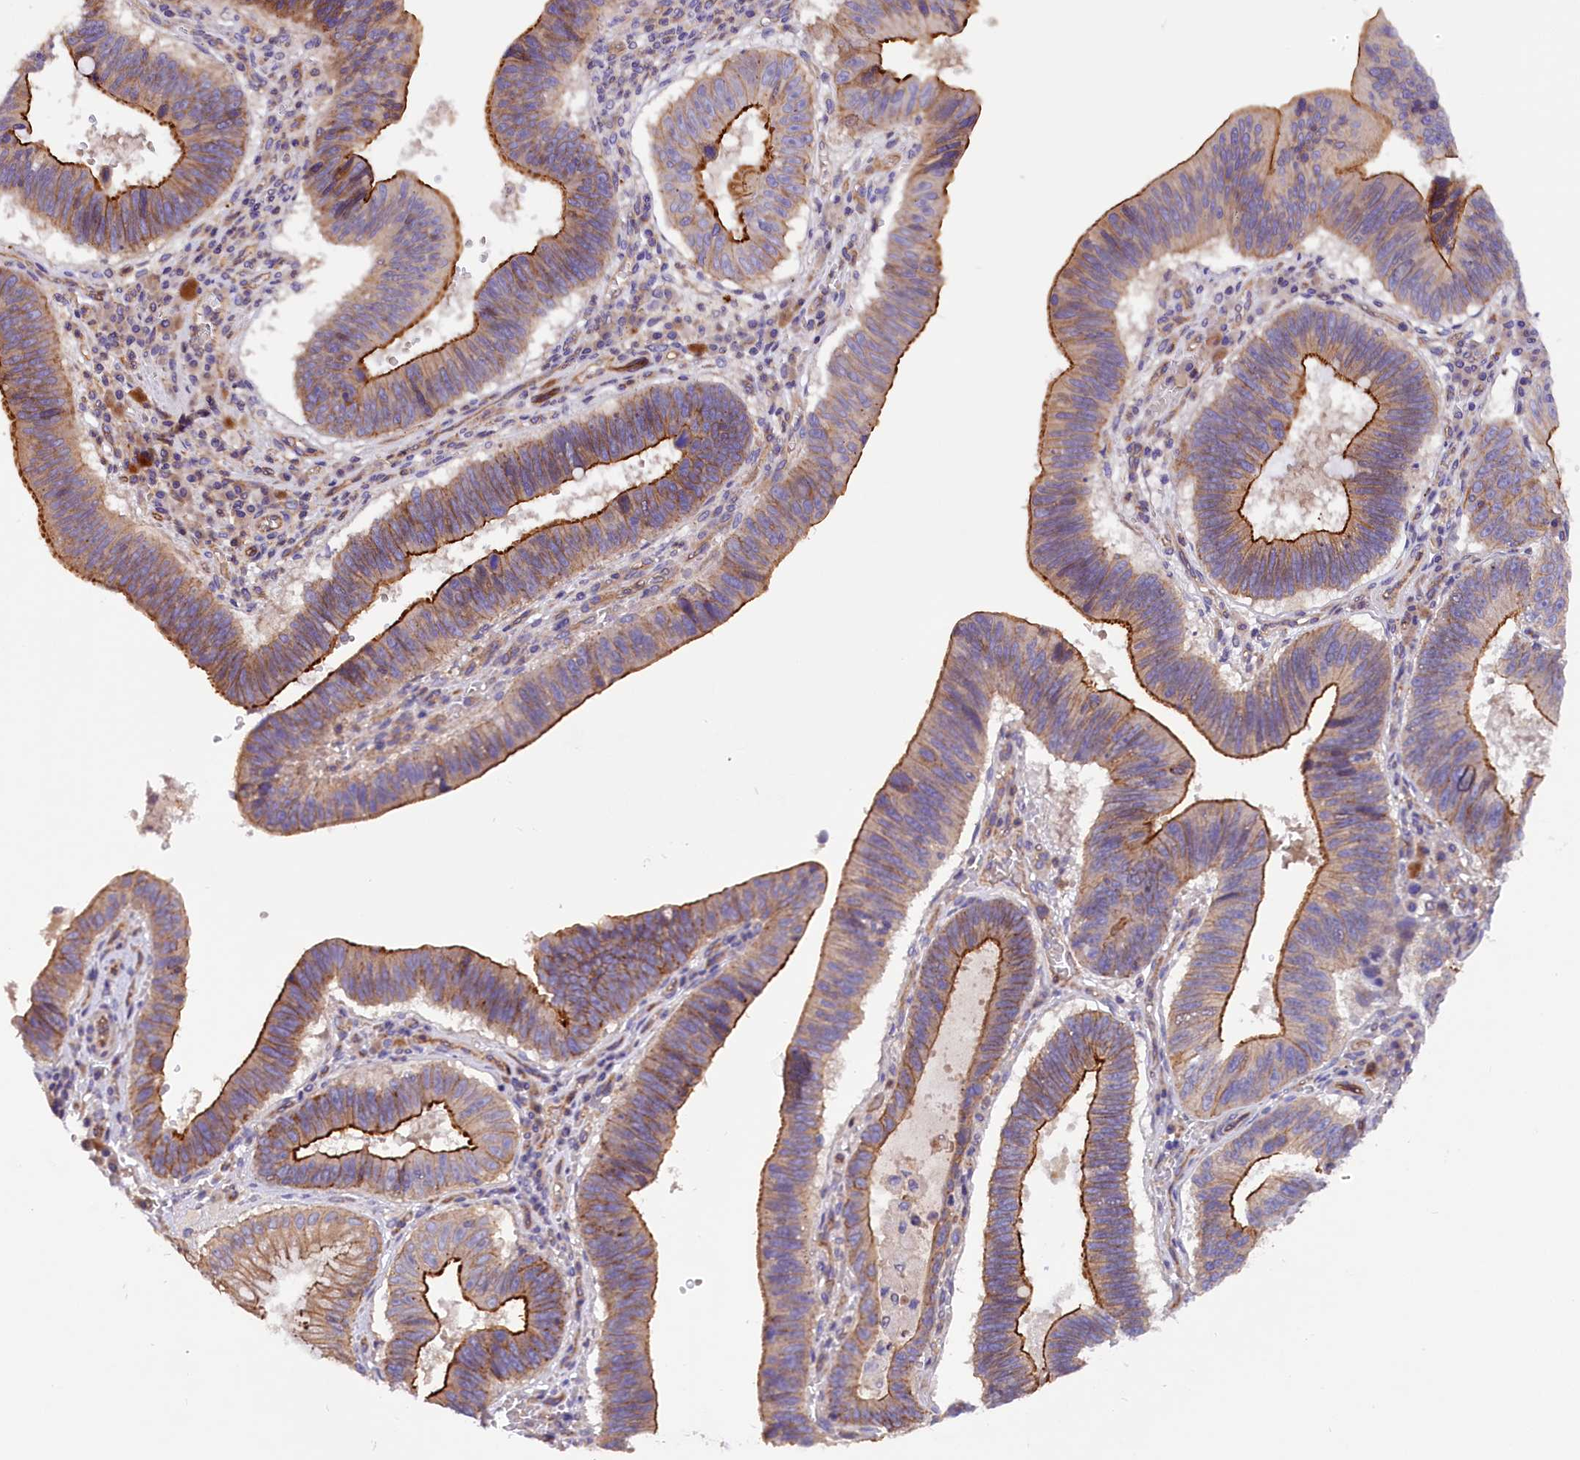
{"staining": {"intensity": "moderate", "quantity": ">75%", "location": "cytoplasmic/membranous"}, "tissue": "stomach cancer", "cell_type": "Tumor cells", "image_type": "cancer", "snomed": [{"axis": "morphology", "description": "Adenocarcinoma, NOS"}, {"axis": "topography", "description": "Stomach"}], "caption": "The photomicrograph shows immunohistochemical staining of stomach cancer. There is moderate cytoplasmic/membranous staining is identified in about >75% of tumor cells.", "gene": "ERMARD", "patient": {"sex": "male", "age": 59}}